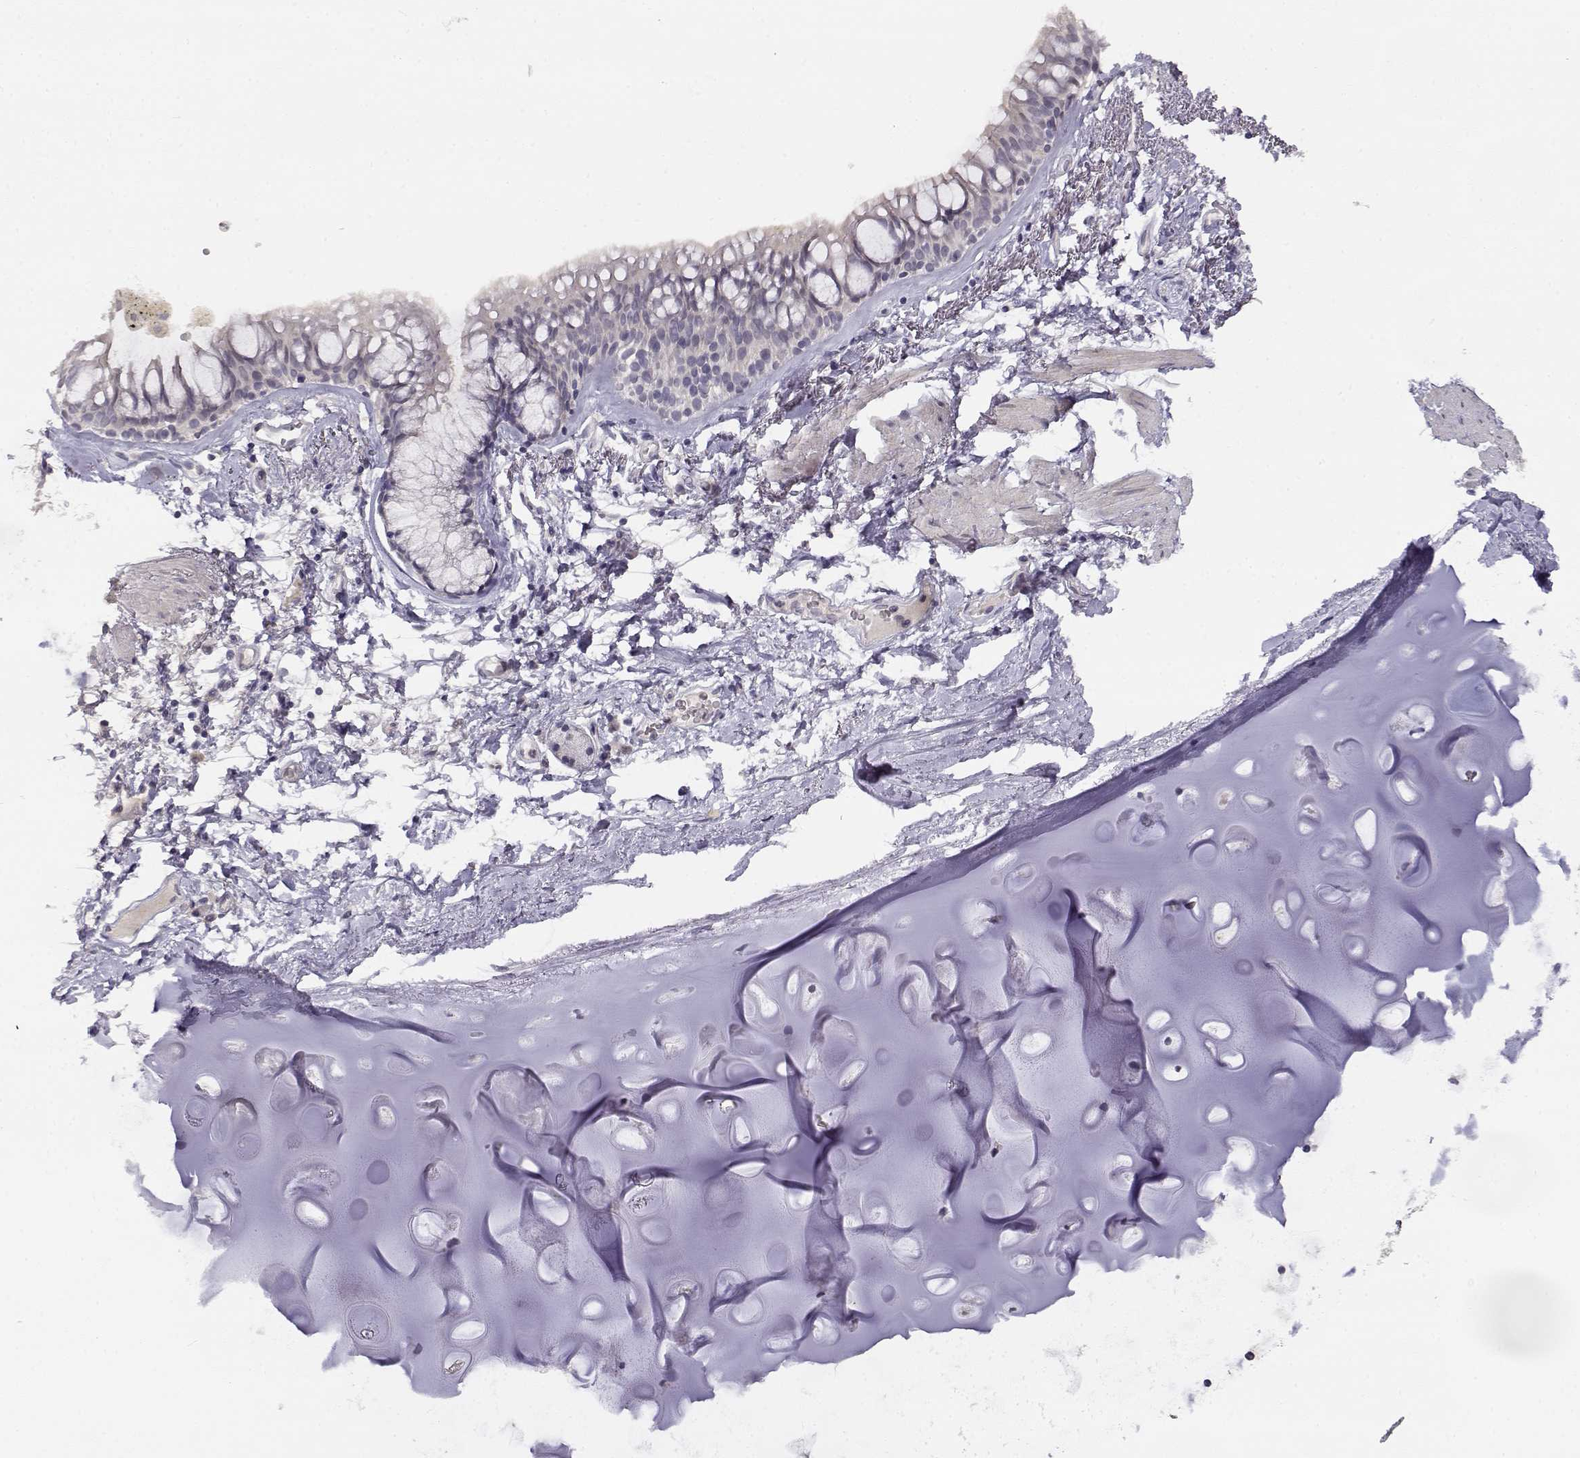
{"staining": {"intensity": "negative", "quantity": "none", "location": "none"}, "tissue": "bronchus", "cell_type": "Respiratory epithelial cells", "image_type": "normal", "snomed": [{"axis": "morphology", "description": "Normal tissue, NOS"}, {"axis": "morphology", "description": "Squamous cell carcinoma, NOS"}, {"axis": "topography", "description": "Cartilage tissue"}, {"axis": "topography", "description": "Bronchus"}], "caption": "Immunohistochemical staining of normal human bronchus shows no significant expression in respiratory epithelial cells.", "gene": "RHOXF2", "patient": {"sex": "male", "age": 72}}